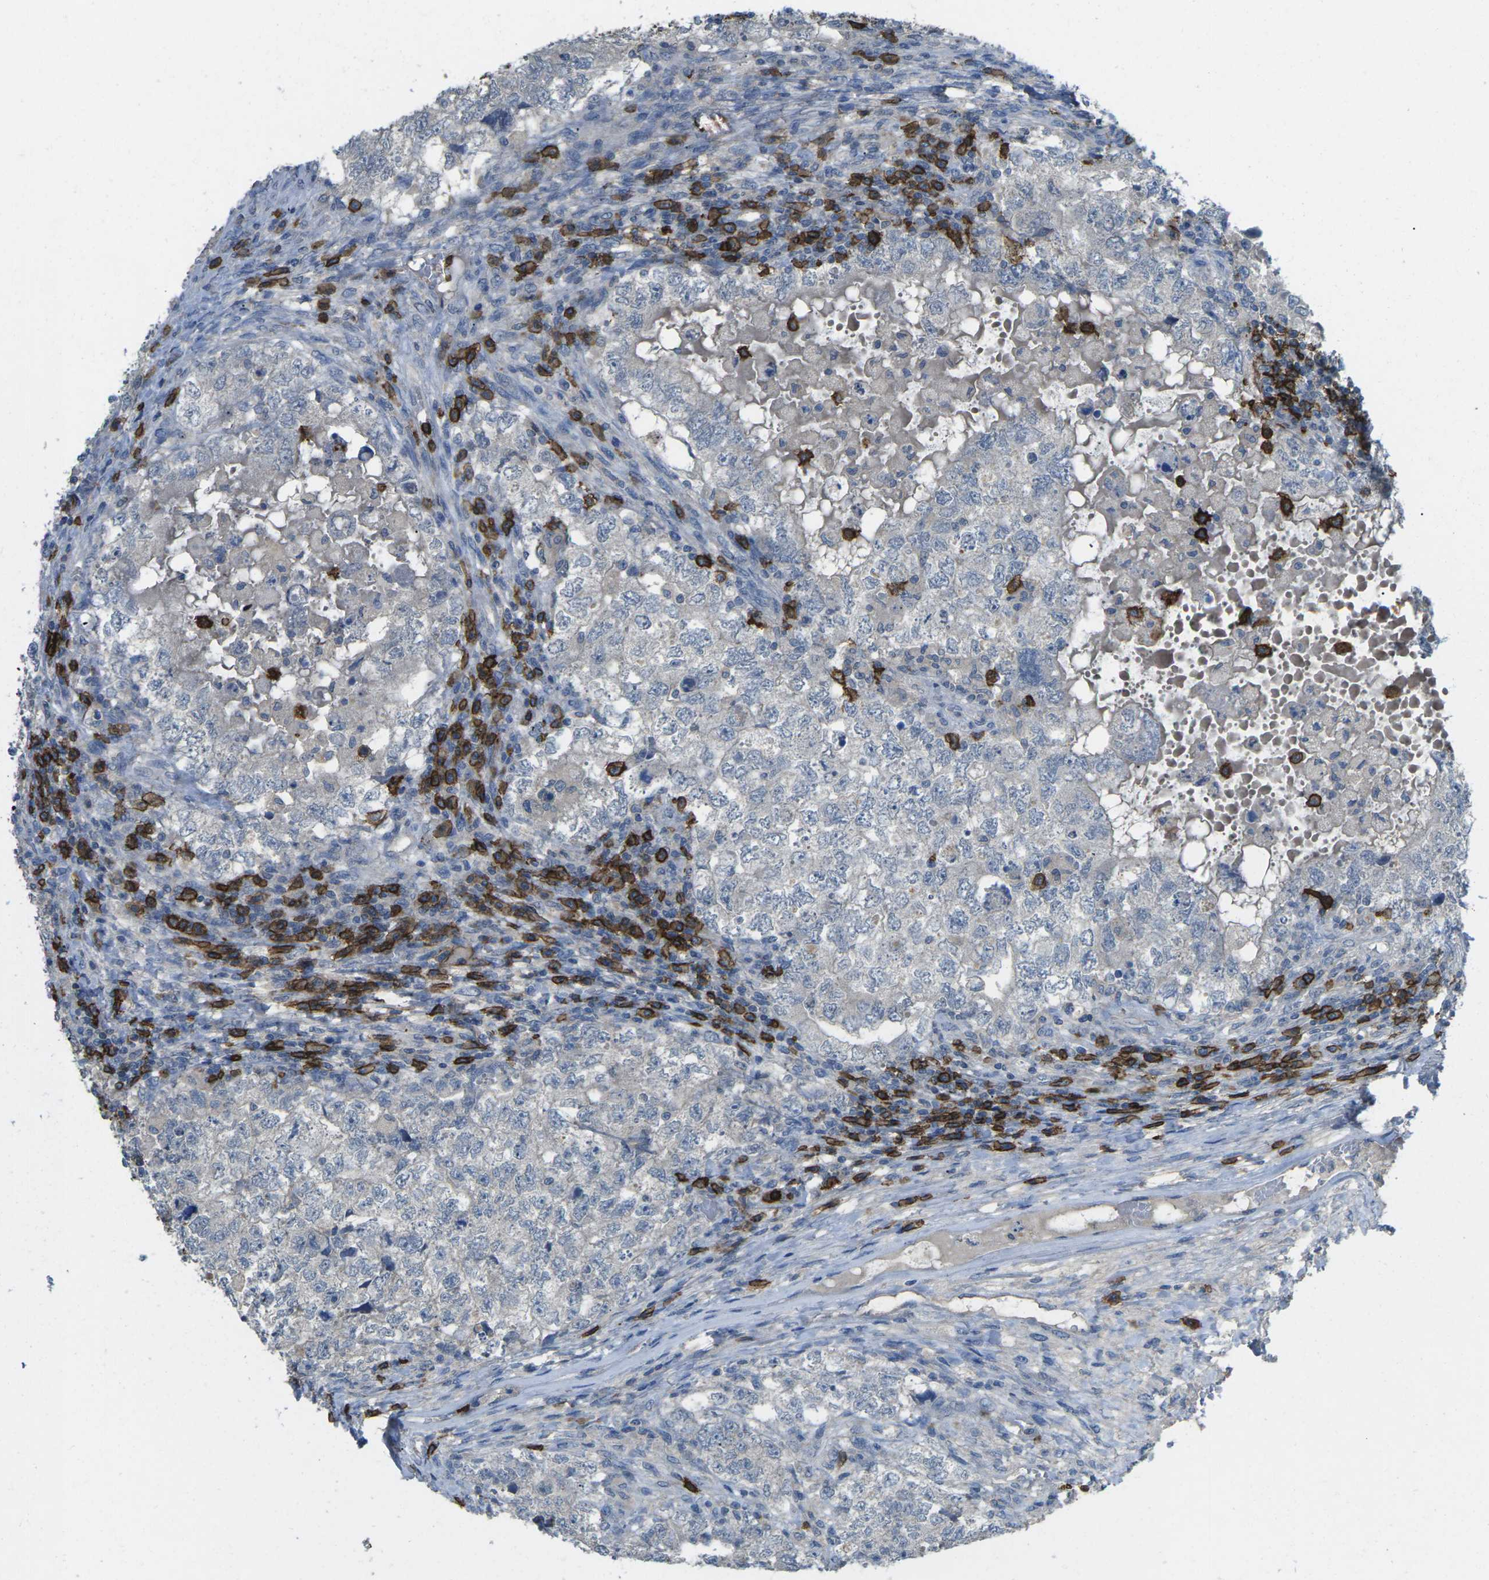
{"staining": {"intensity": "negative", "quantity": "none", "location": "none"}, "tissue": "testis cancer", "cell_type": "Tumor cells", "image_type": "cancer", "snomed": [{"axis": "morphology", "description": "Carcinoma, Embryonal, NOS"}, {"axis": "topography", "description": "Testis"}], "caption": "Tumor cells are negative for protein expression in human embryonal carcinoma (testis).", "gene": "CD19", "patient": {"sex": "male", "age": 36}}